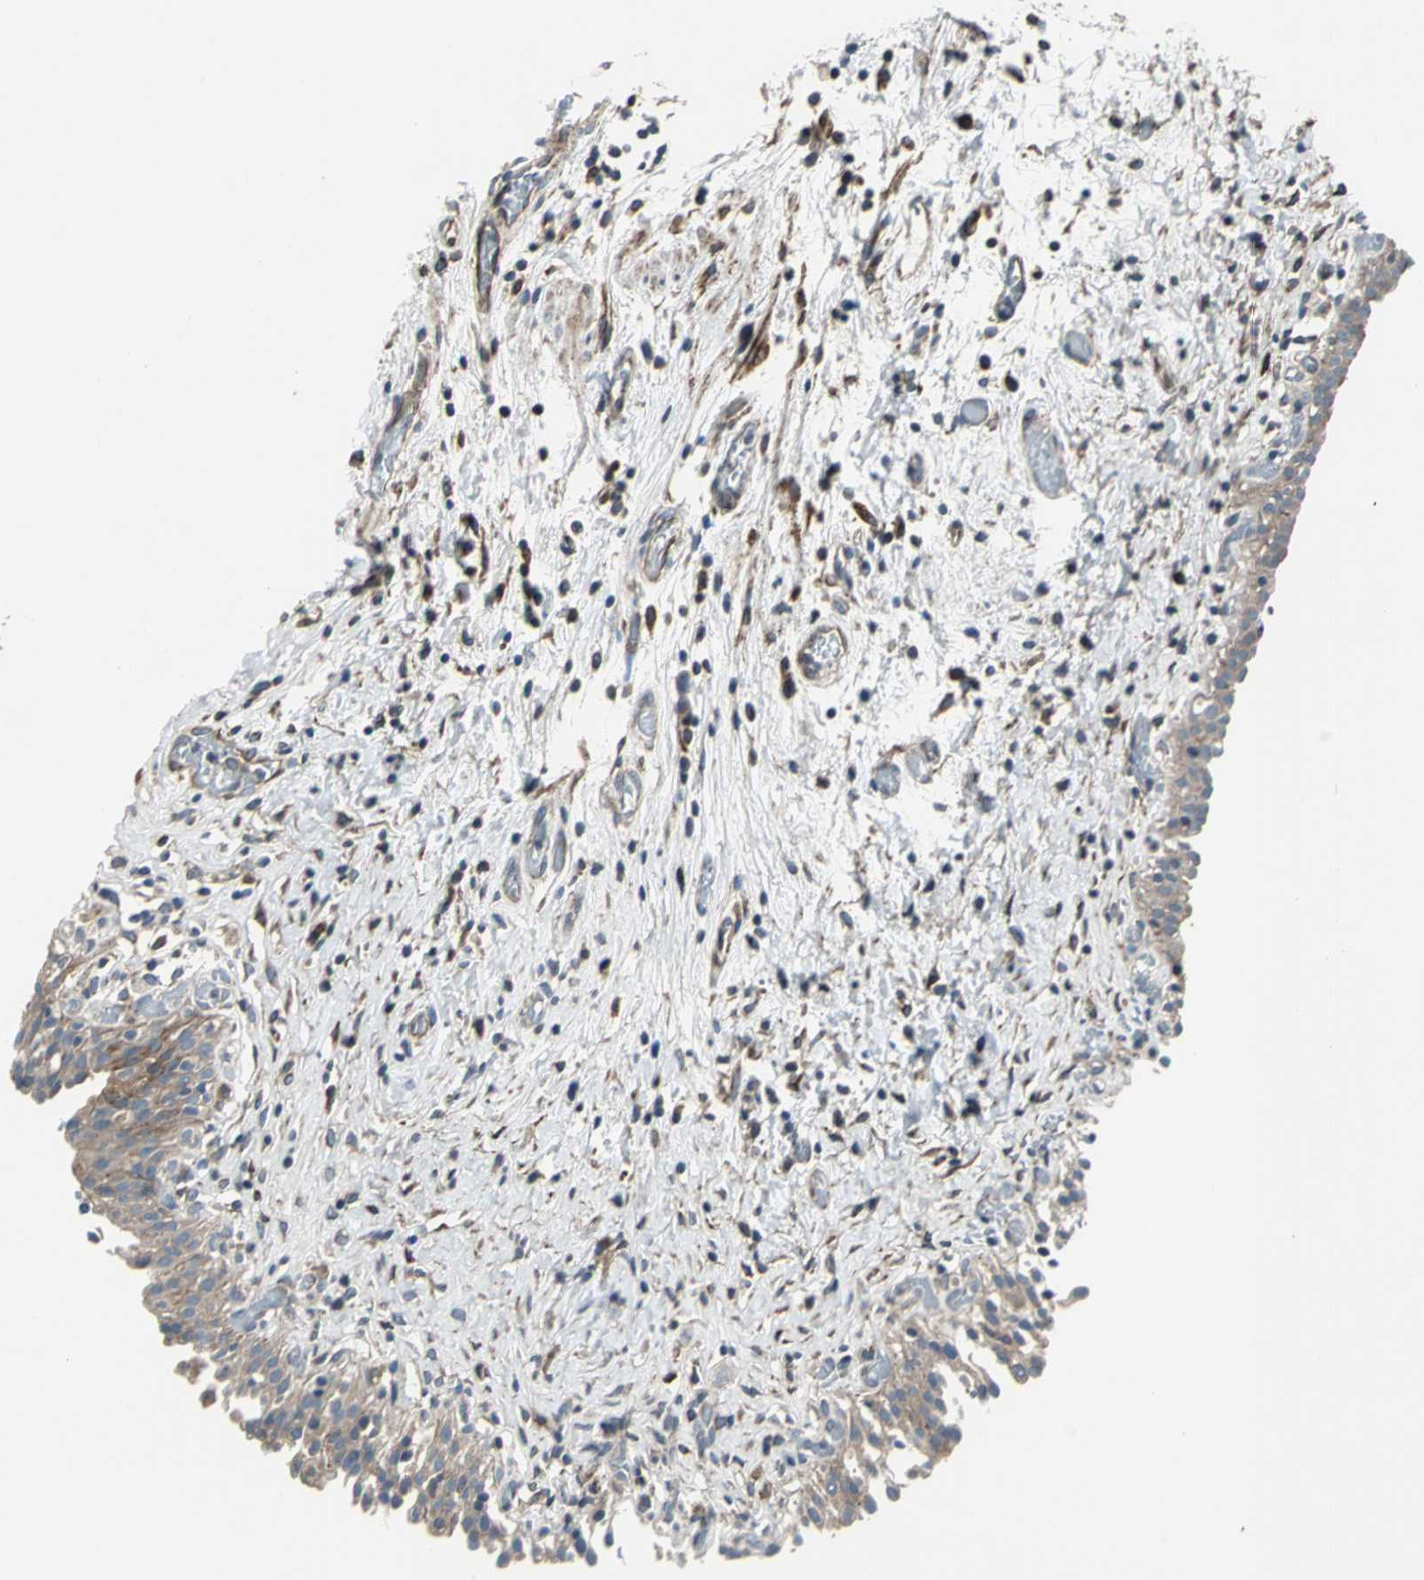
{"staining": {"intensity": "weak", "quantity": ">75%", "location": "cytoplasmic/membranous"}, "tissue": "urinary bladder", "cell_type": "Urothelial cells", "image_type": "normal", "snomed": [{"axis": "morphology", "description": "Normal tissue, NOS"}, {"axis": "topography", "description": "Urinary bladder"}], "caption": "IHC image of unremarkable urinary bladder stained for a protein (brown), which shows low levels of weak cytoplasmic/membranous positivity in about >75% of urothelial cells.", "gene": "HTATIP2", "patient": {"sex": "male", "age": 51}}